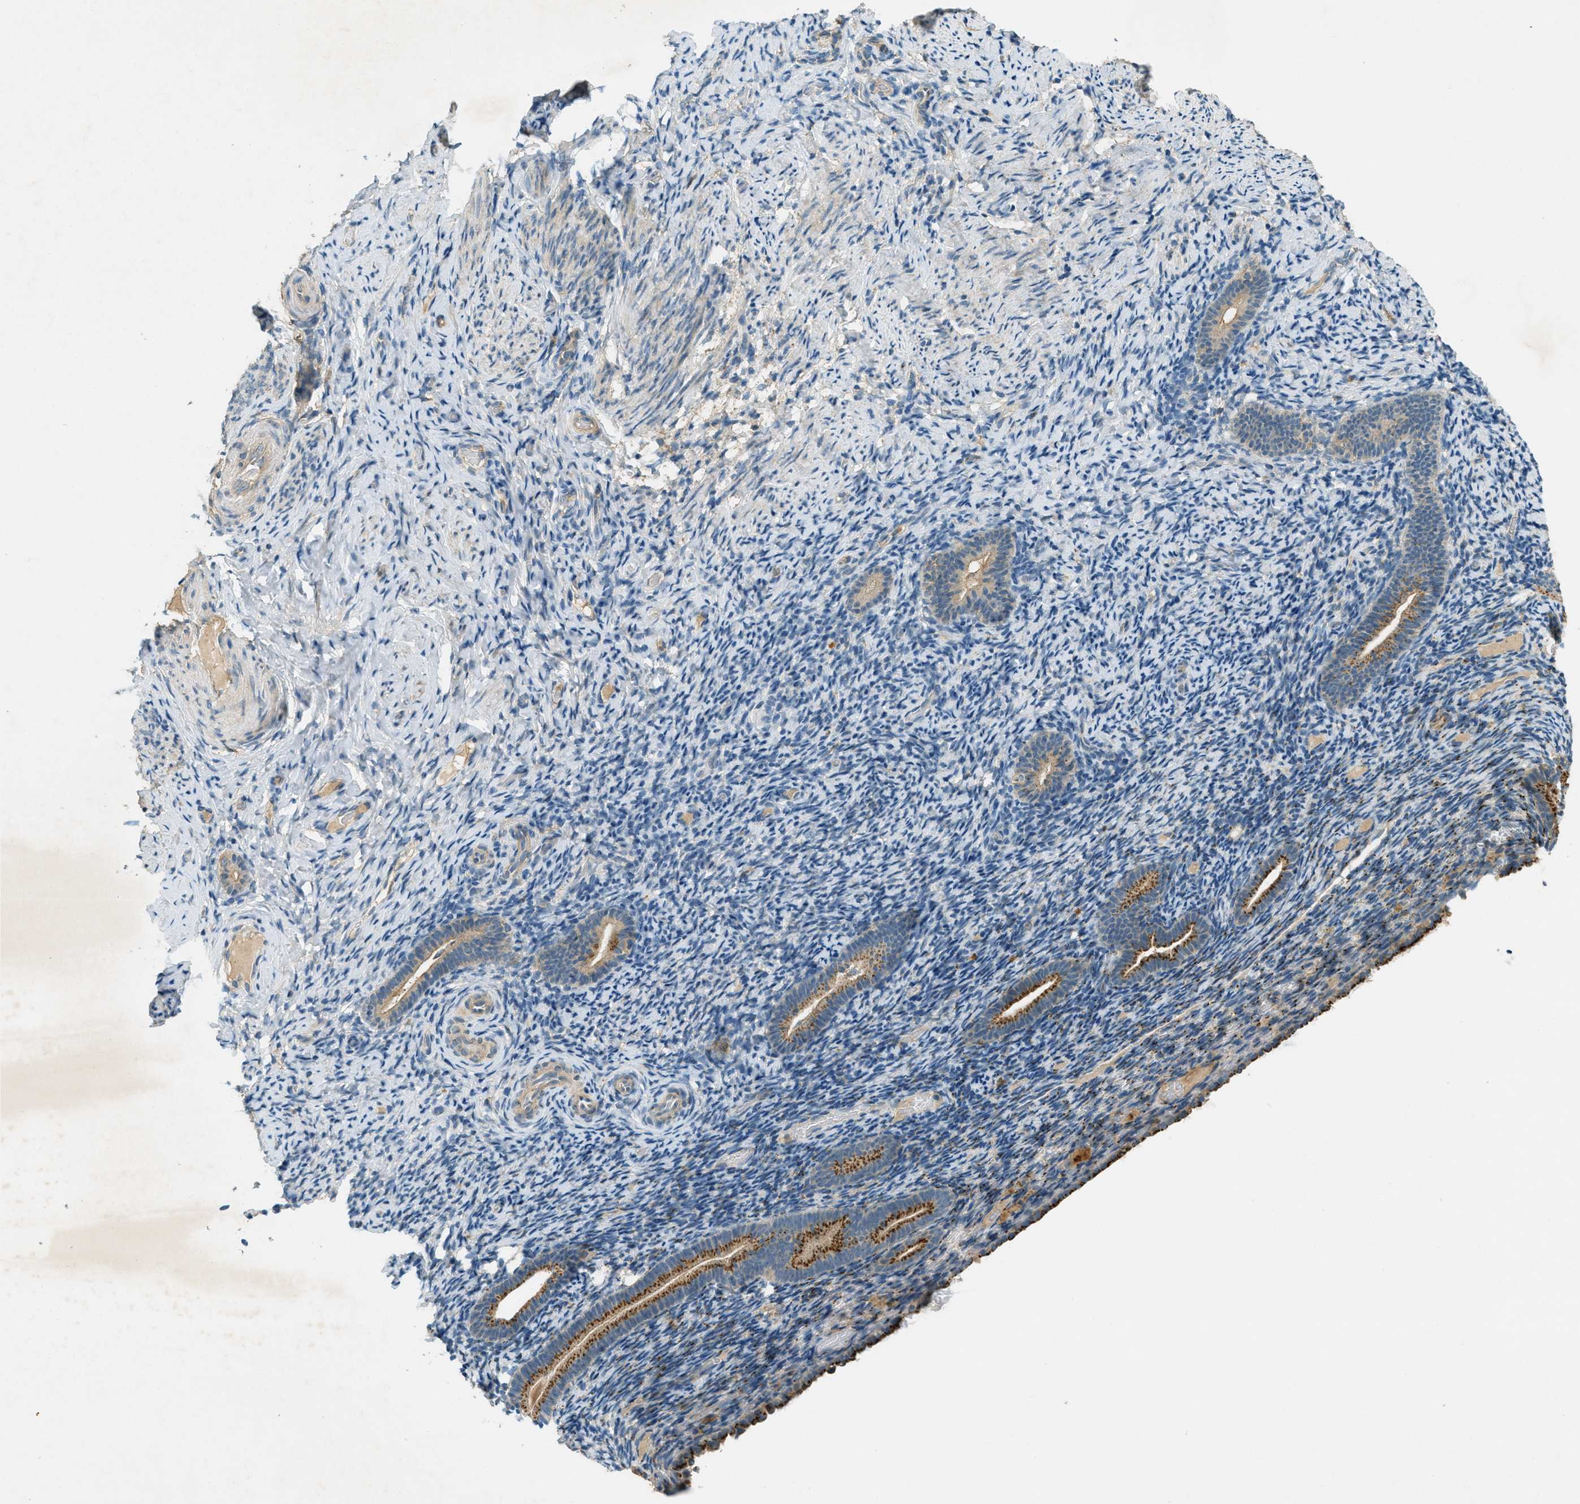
{"staining": {"intensity": "negative", "quantity": "none", "location": "none"}, "tissue": "endometrium", "cell_type": "Cells in endometrial stroma", "image_type": "normal", "snomed": [{"axis": "morphology", "description": "Normal tissue, NOS"}, {"axis": "topography", "description": "Endometrium"}], "caption": "Endometrium was stained to show a protein in brown. There is no significant staining in cells in endometrial stroma. Nuclei are stained in blue.", "gene": "NUDT4B", "patient": {"sex": "female", "age": 51}}